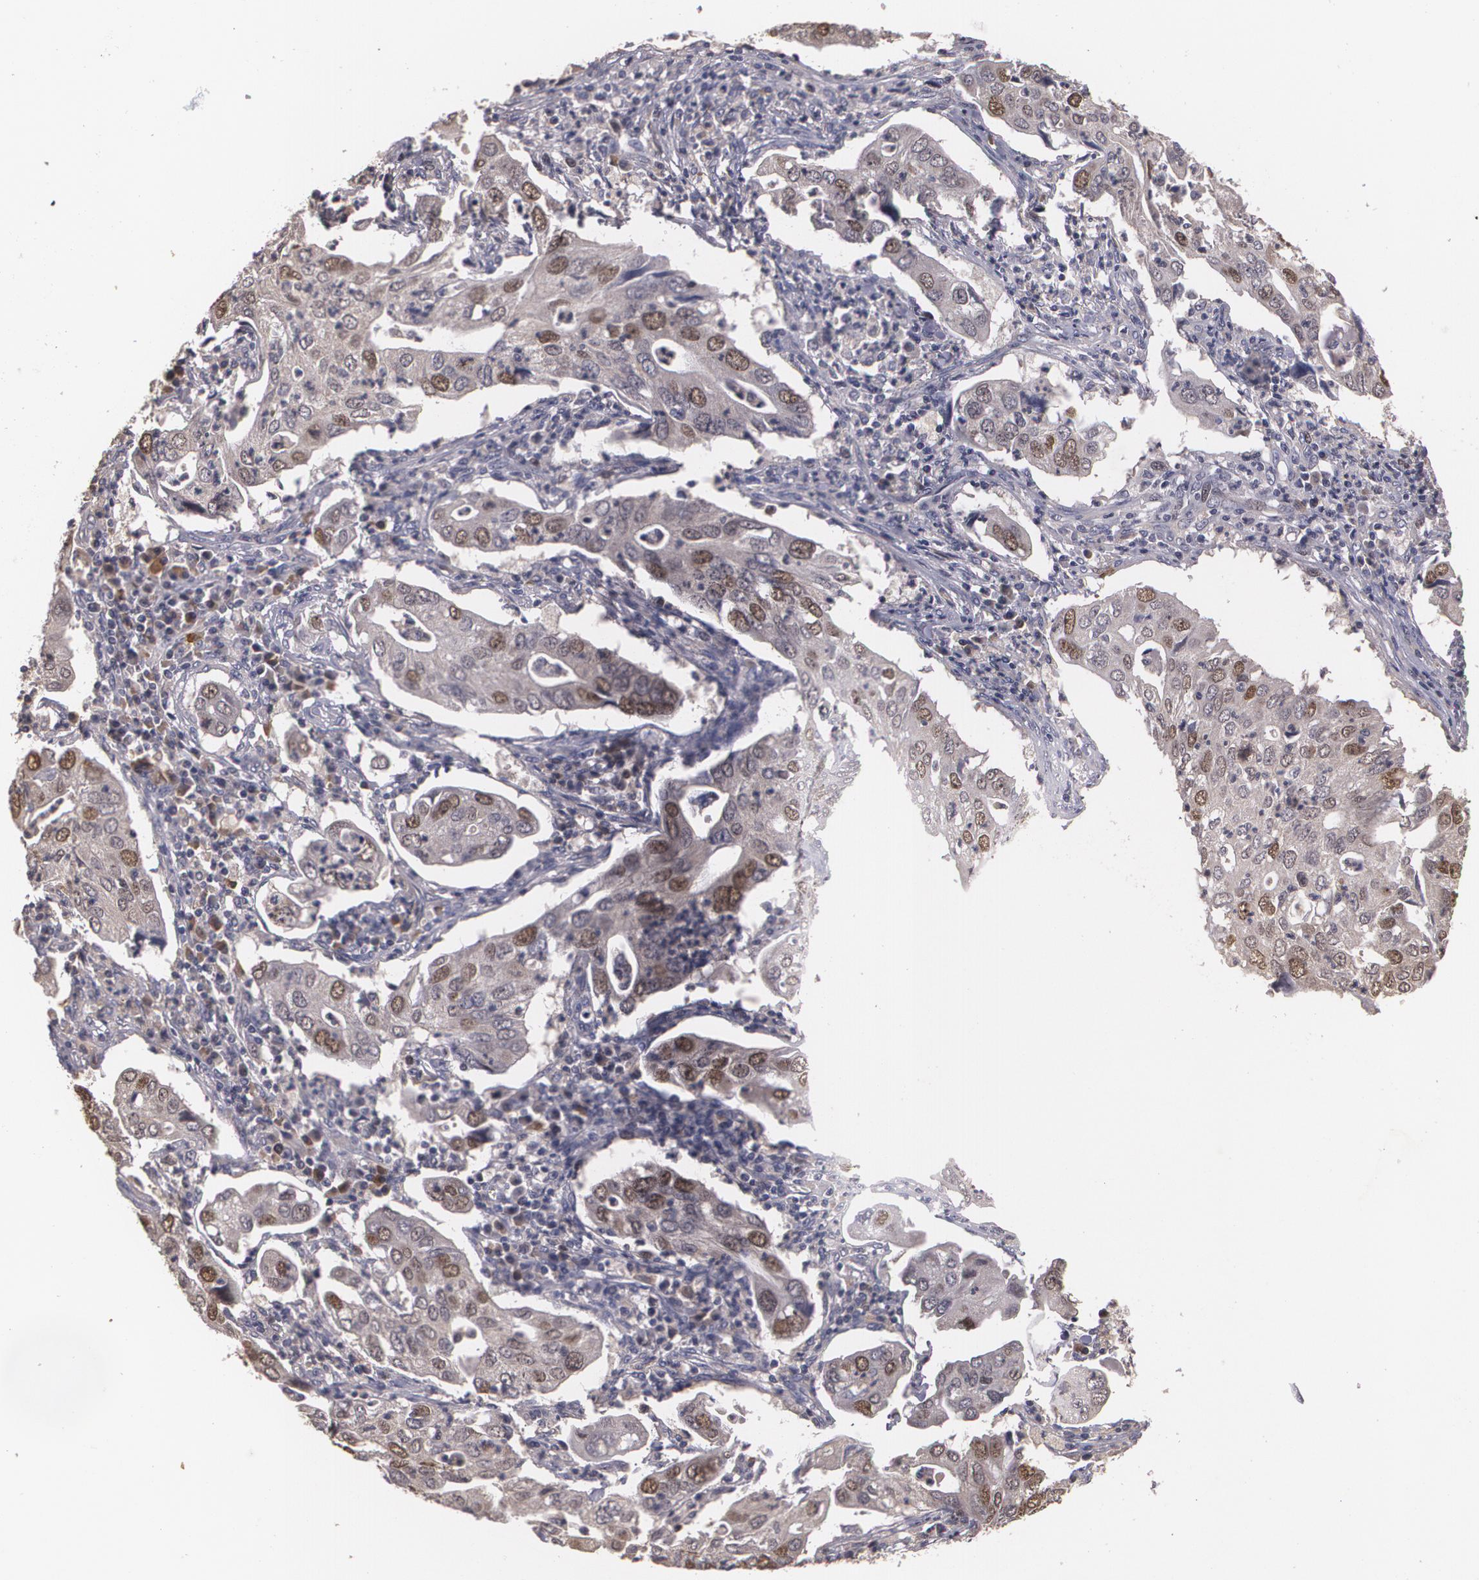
{"staining": {"intensity": "moderate", "quantity": "<25%", "location": "nuclear"}, "tissue": "lung cancer", "cell_type": "Tumor cells", "image_type": "cancer", "snomed": [{"axis": "morphology", "description": "Adenocarcinoma, NOS"}, {"axis": "topography", "description": "Lung"}], "caption": "A brown stain shows moderate nuclear expression of a protein in adenocarcinoma (lung) tumor cells.", "gene": "BRCA1", "patient": {"sex": "male", "age": 48}}